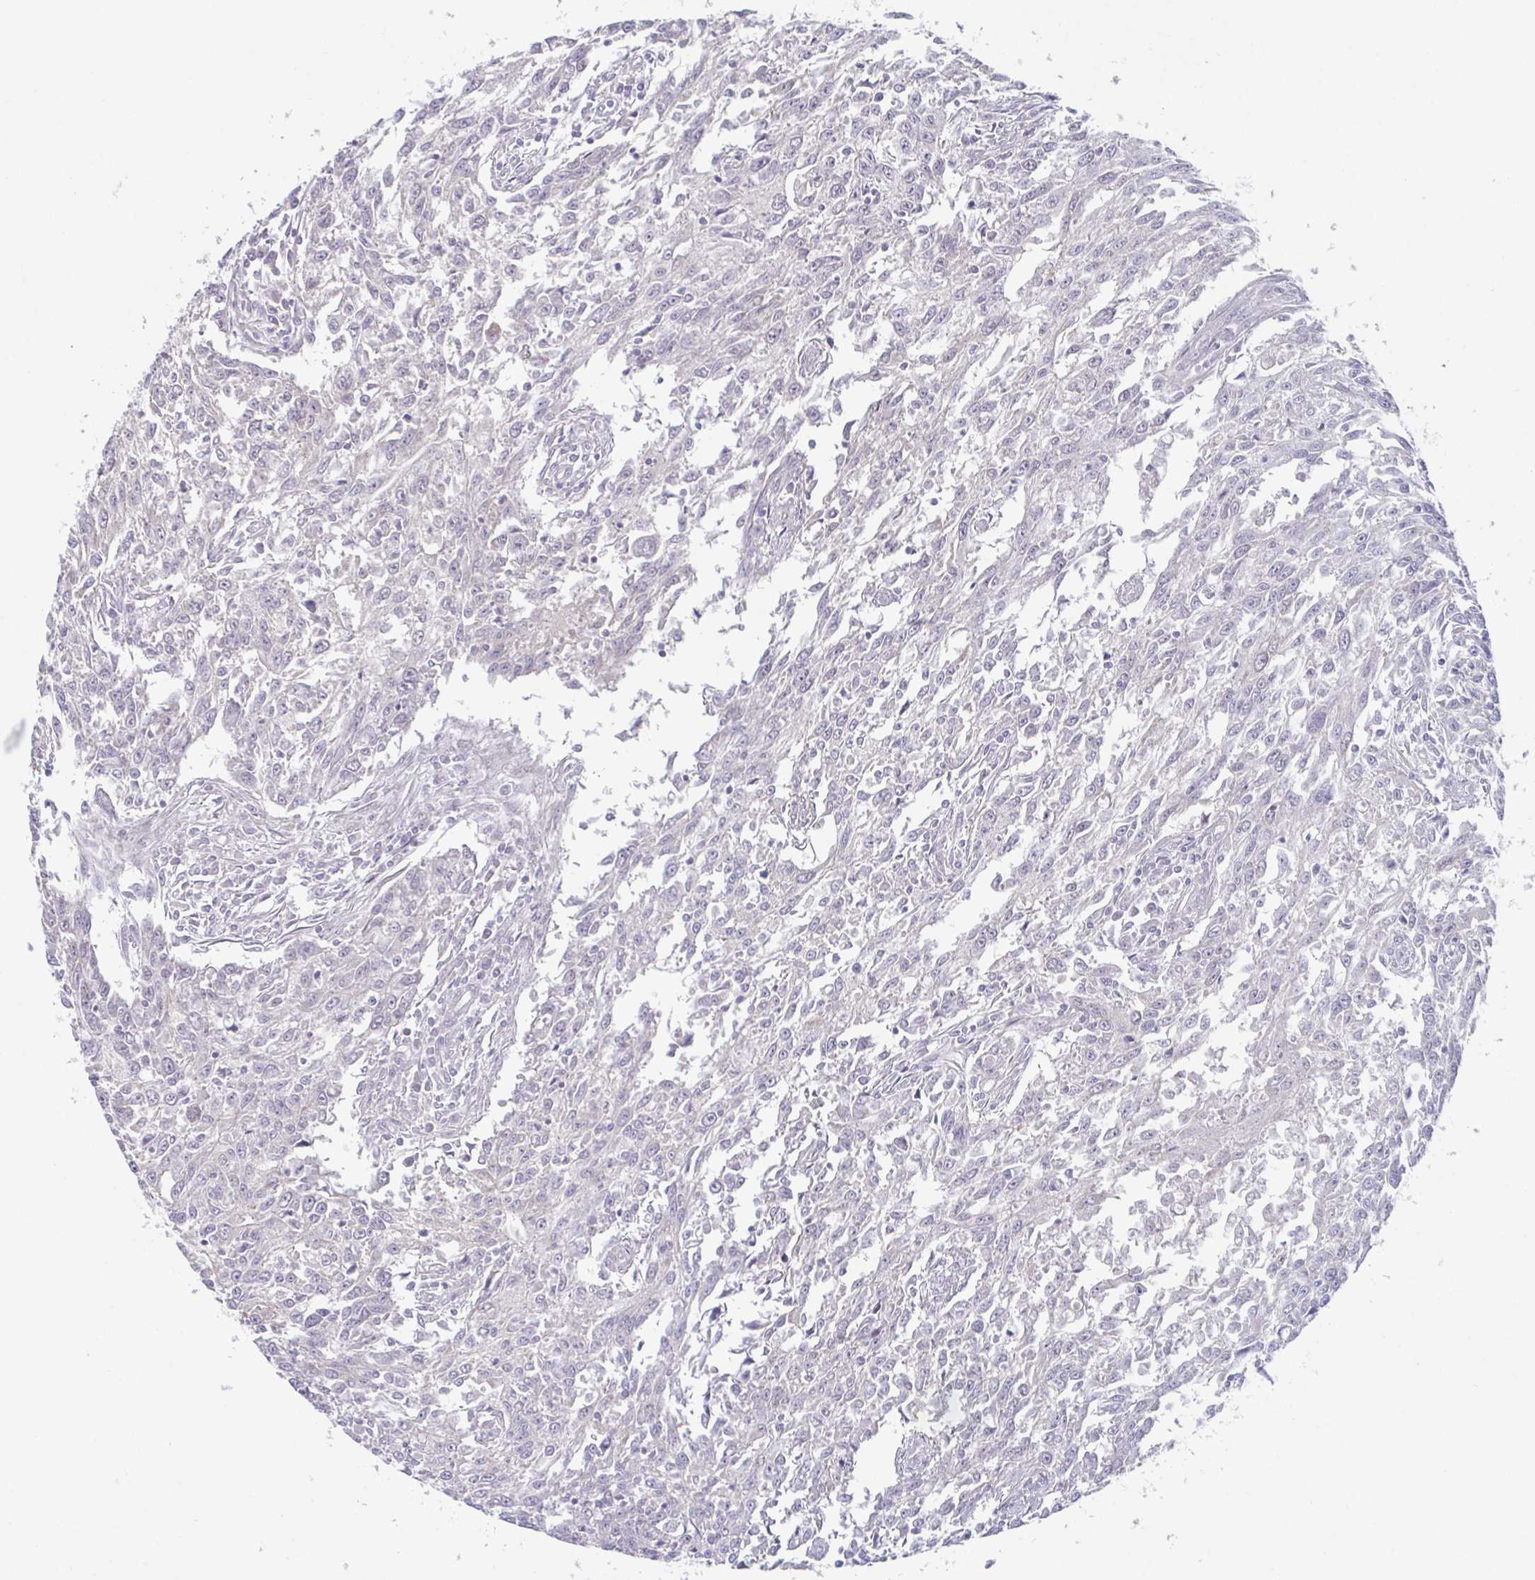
{"staining": {"intensity": "negative", "quantity": "none", "location": "none"}, "tissue": "breast cancer", "cell_type": "Tumor cells", "image_type": "cancer", "snomed": [{"axis": "morphology", "description": "Duct carcinoma"}, {"axis": "topography", "description": "Breast"}], "caption": "Human infiltrating ductal carcinoma (breast) stained for a protein using immunohistochemistry reveals no staining in tumor cells.", "gene": "RIOK1", "patient": {"sex": "female", "age": 50}}